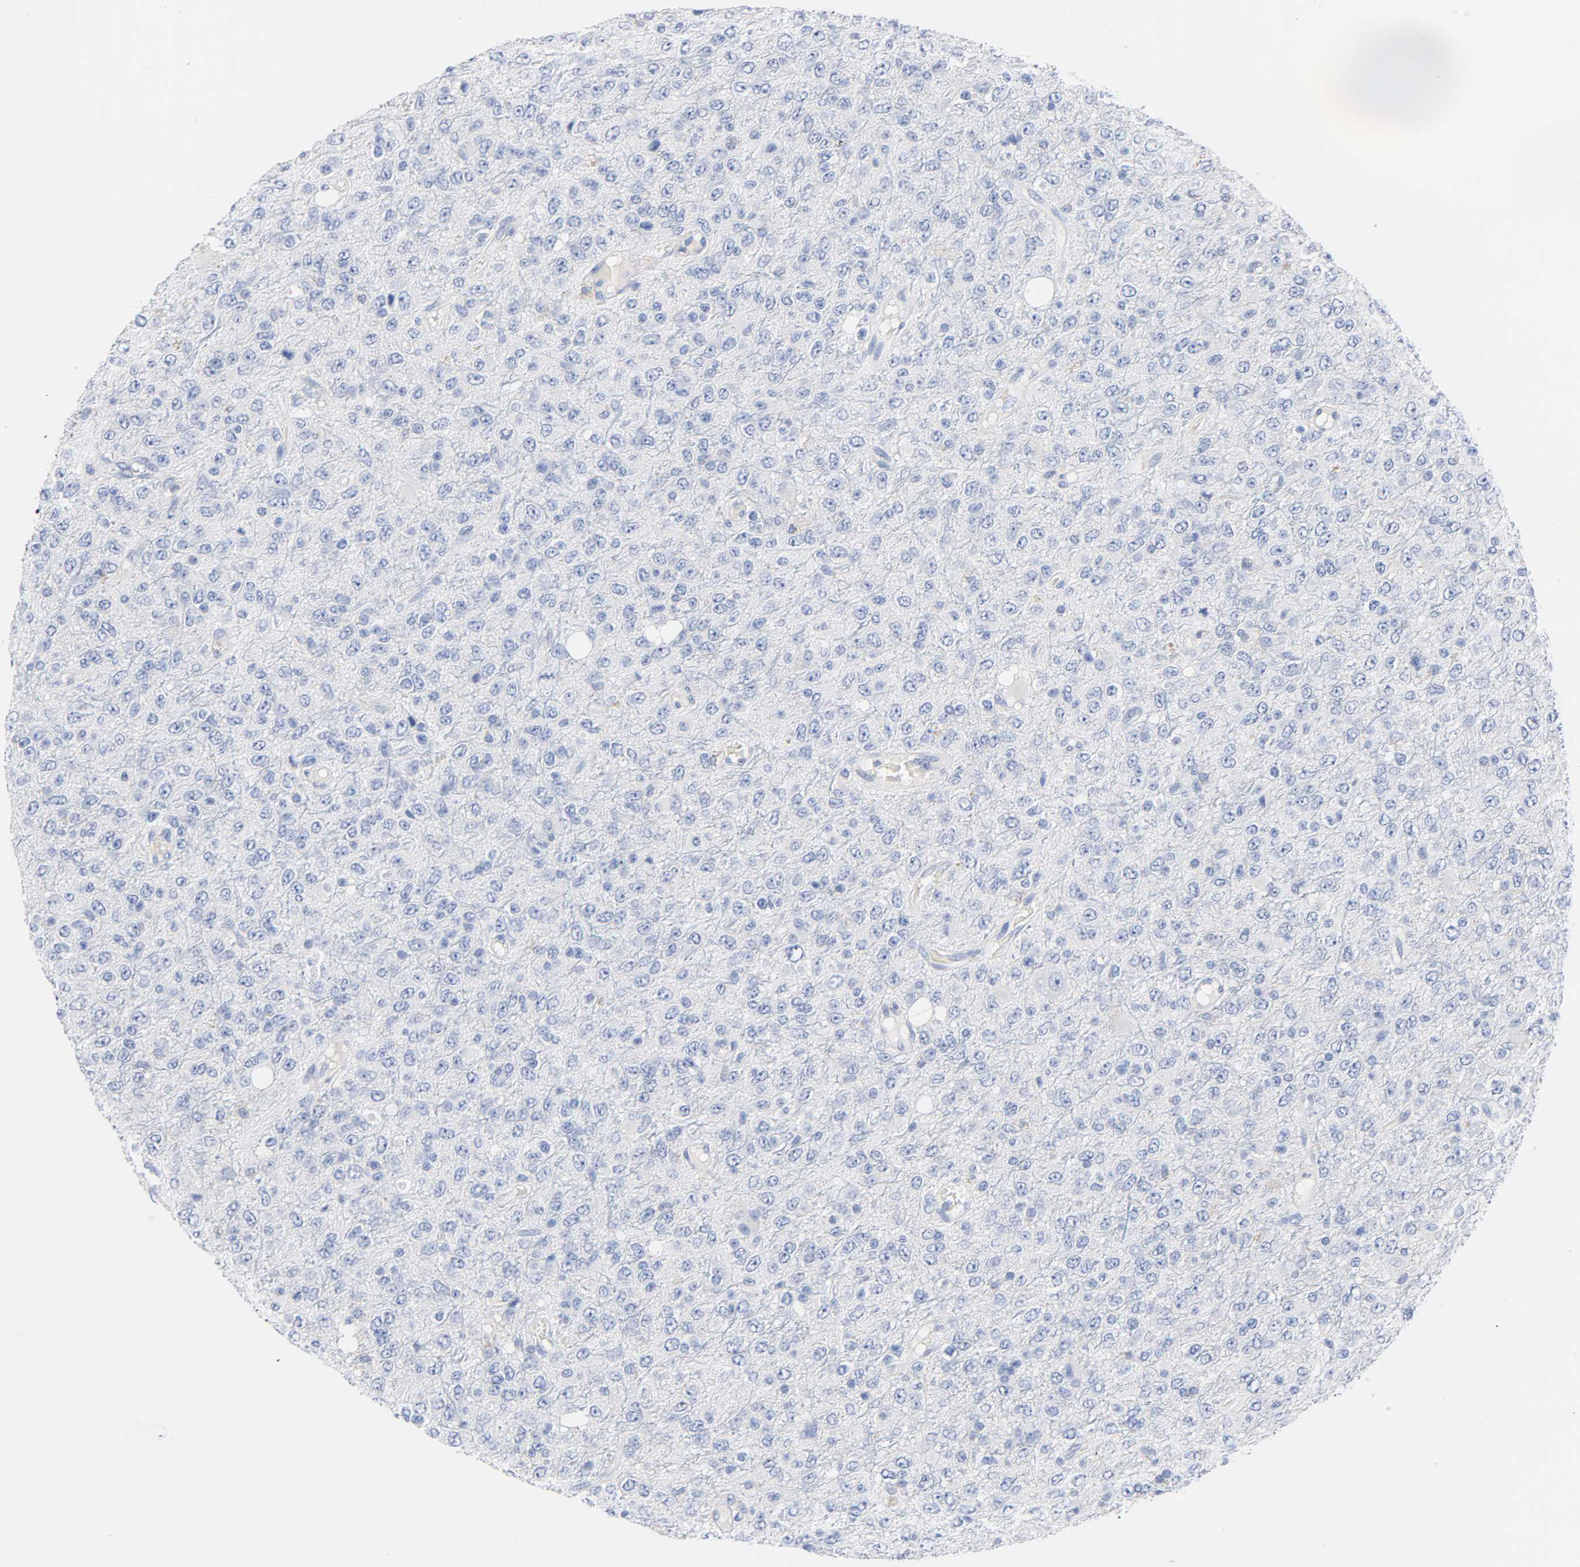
{"staining": {"intensity": "negative", "quantity": "none", "location": "none"}, "tissue": "glioma", "cell_type": "Tumor cells", "image_type": "cancer", "snomed": [{"axis": "morphology", "description": "Glioma, malignant, High grade"}, {"axis": "topography", "description": "pancreas cauda"}], "caption": "This is a image of immunohistochemistry staining of glioma, which shows no staining in tumor cells.", "gene": "MALT1", "patient": {"sex": "male", "age": 60}}